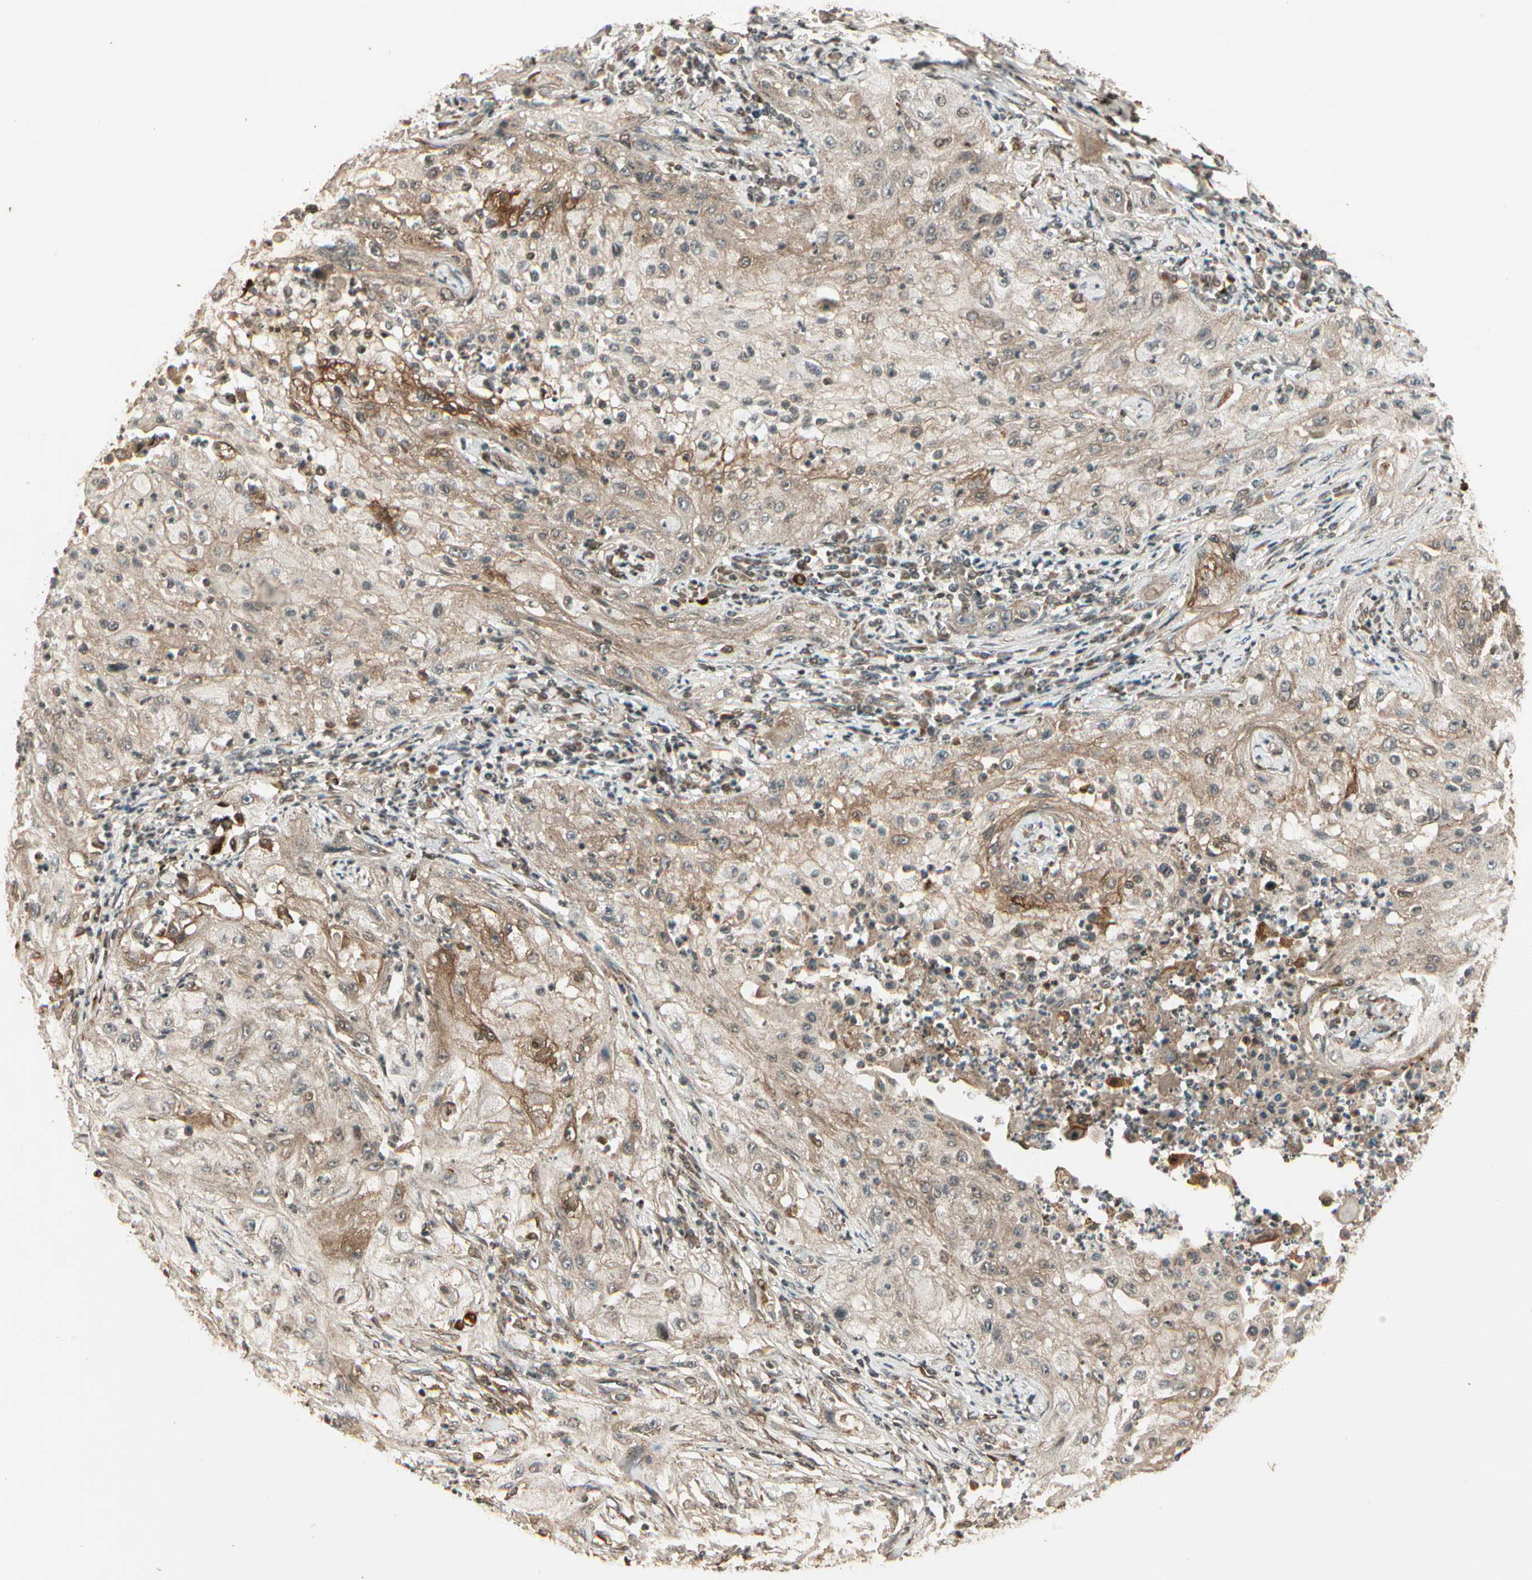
{"staining": {"intensity": "weak", "quantity": "25%-75%", "location": "cytoplasmic/membranous"}, "tissue": "lung cancer", "cell_type": "Tumor cells", "image_type": "cancer", "snomed": [{"axis": "morphology", "description": "Inflammation, NOS"}, {"axis": "morphology", "description": "Squamous cell carcinoma, NOS"}, {"axis": "topography", "description": "Lymph node"}, {"axis": "topography", "description": "Soft tissue"}, {"axis": "topography", "description": "Lung"}], "caption": "Lung cancer (squamous cell carcinoma) tissue displays weak cytoplasmic/membranous expression in about 25%-75% of tumor cells The protein is shown in brown color, while the nuclei are stained blue.", "gene": "GLUL", "patient": {"sex": "male", "age": 66}}